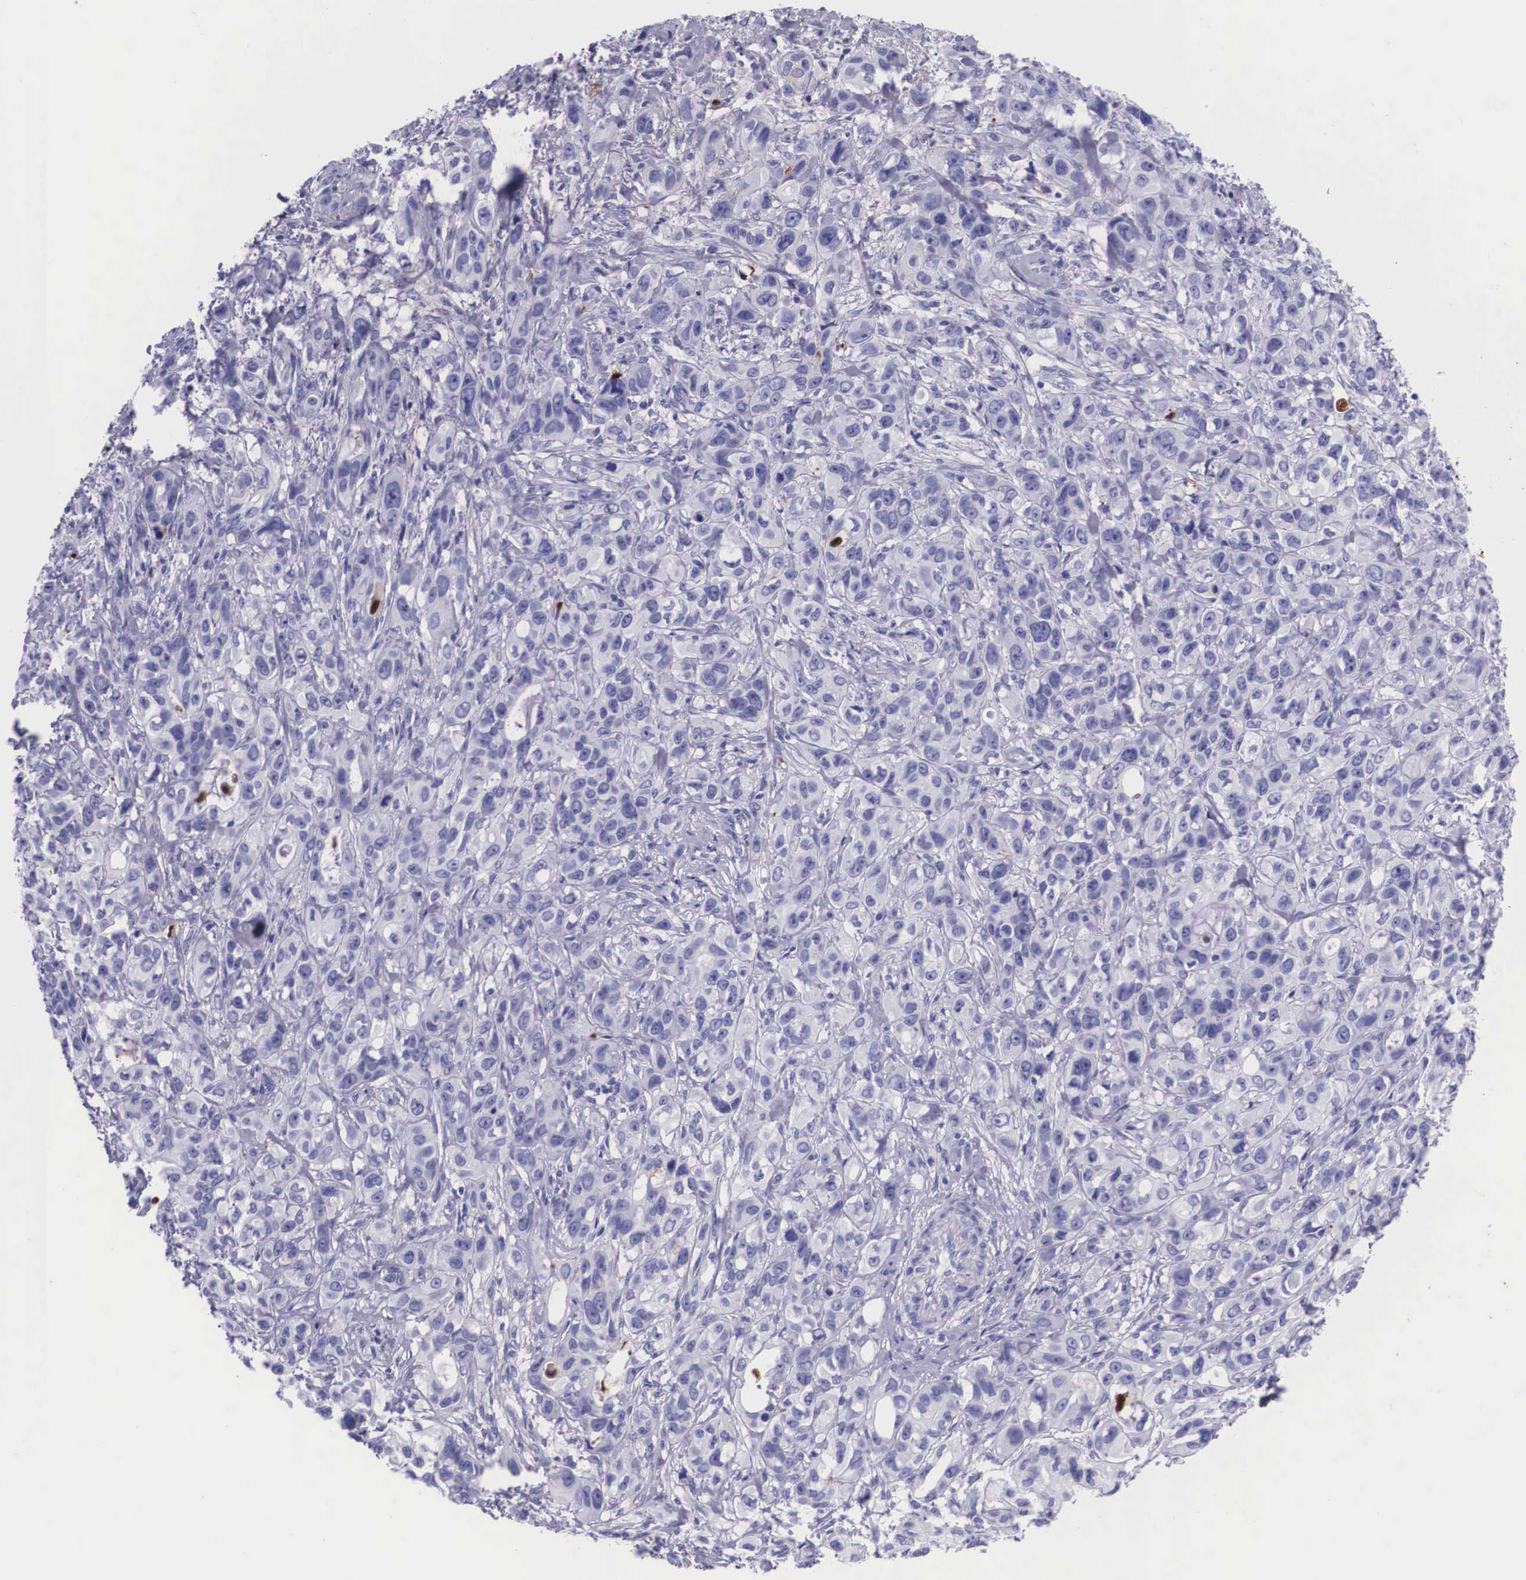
{"staining": {"intensity": "negative", "quantity": "none", "location": "none"}, "tissue": "stomach cancer", "cell_type": "Tumor cells", "image_type": "cancer", "snomed": [{"axis": "morphology", "description": "Adenocarcinoma, NOS"}, {"axis": "topography", "description": "Stomach, upper"}], "caption": "This is an immunohistochemistry (IHC) micrograph of human stomach adenocarcinoma. There is no staining in tumor cells.", "gene": "PLG", "patient": {"sex": "male", "age": 47}}